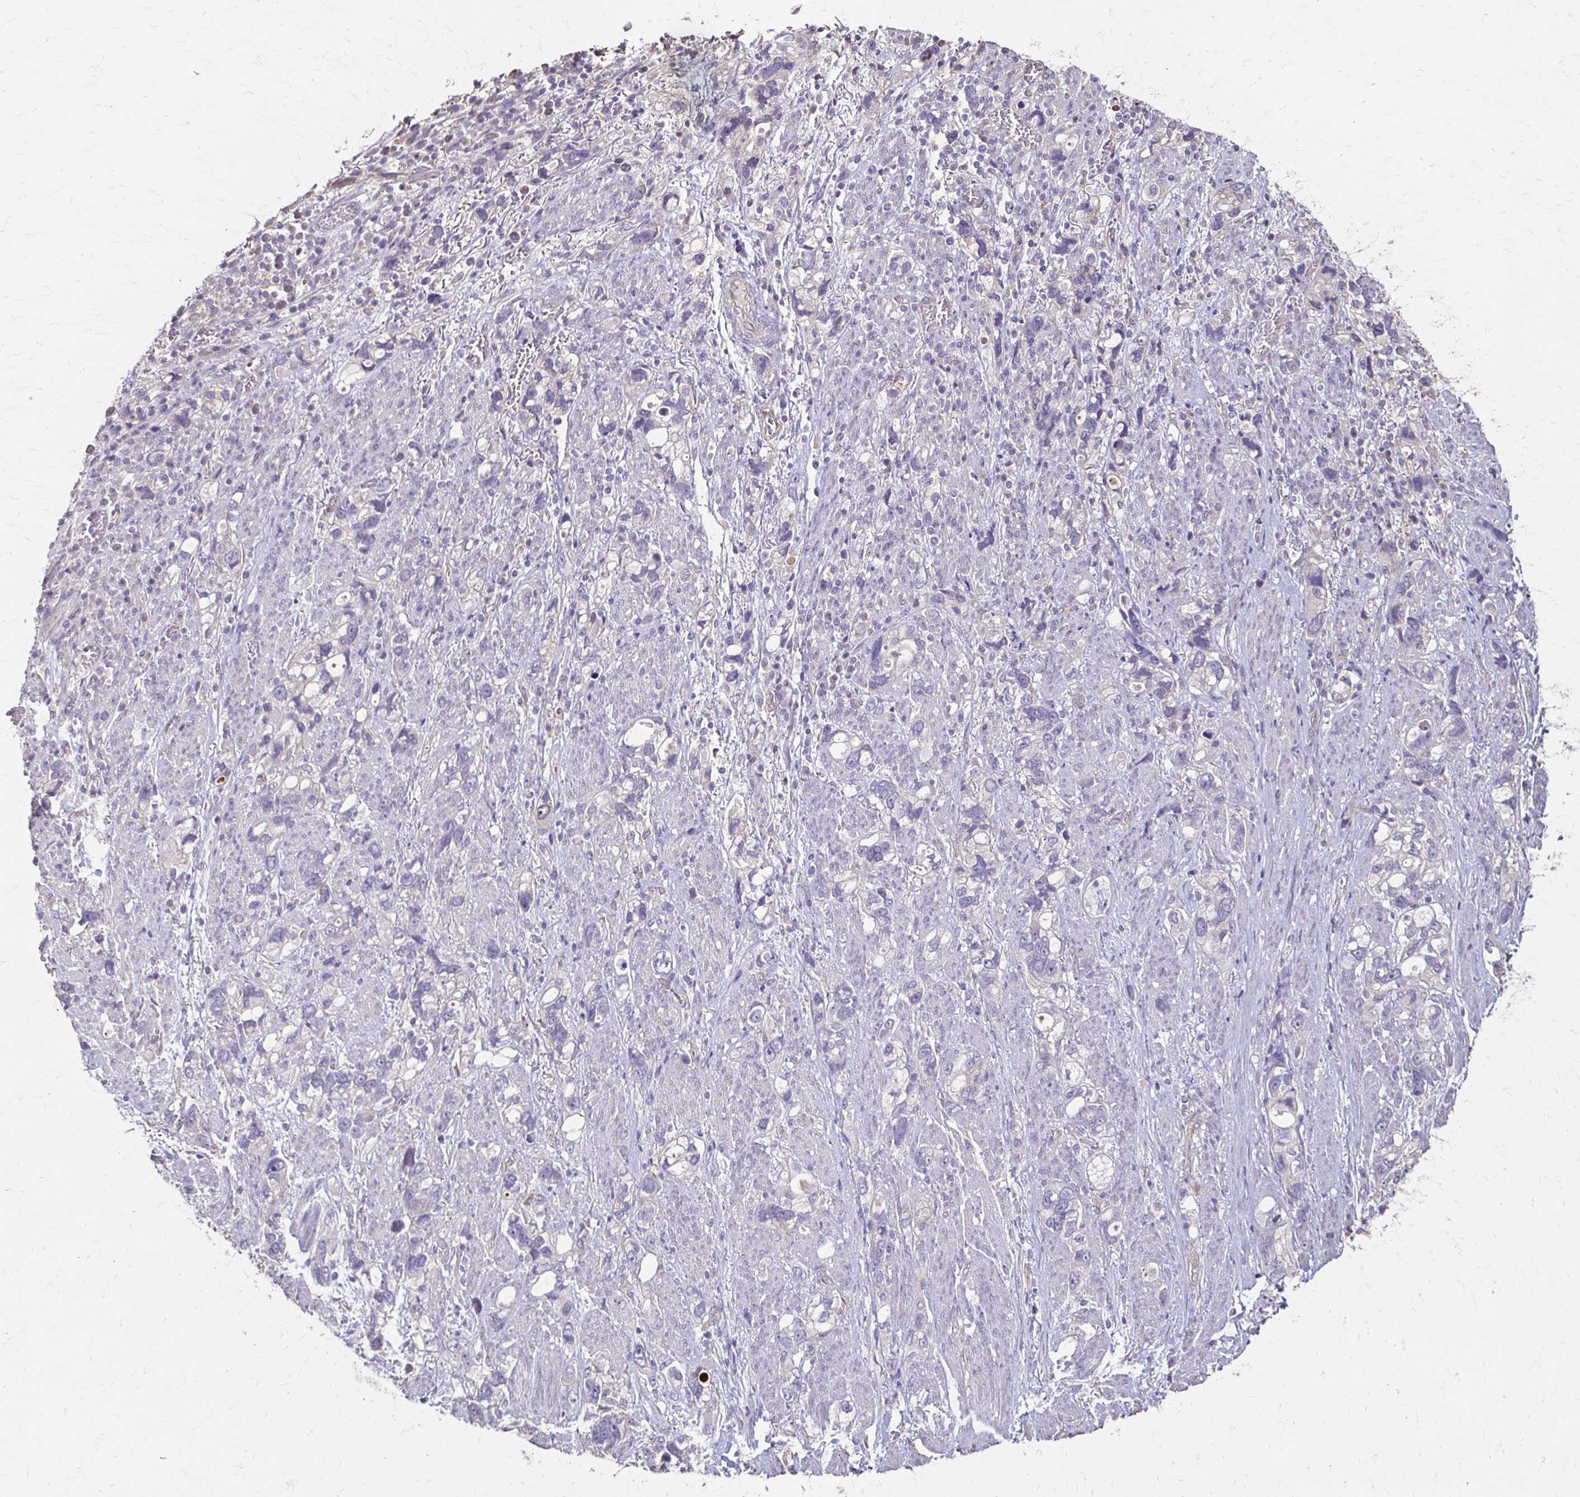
{"staining": {"intensity": "negative", "quantity": "none", "location": "none"}, "tissue": "stomach cancer", "cell_type": "Tumor cells", "image_type": "cancer", "snomed": [{"axis": "morphology", "description": "Adenocarcinoma, NOS"}, {"axis": "topography", "description": "Stomach, upper"}], "caption": "DAB immunohistochemical staining of human stomach cancer reveals no significant positivity in tumor cells. Brightfield microscopy of immunohistochemistry (IHC) stained with DAB (brown) and hematoxylin (blue), captured at high magnification.", "gene": "IL18BP", "patient": {"sex": "female", "age": 81}}